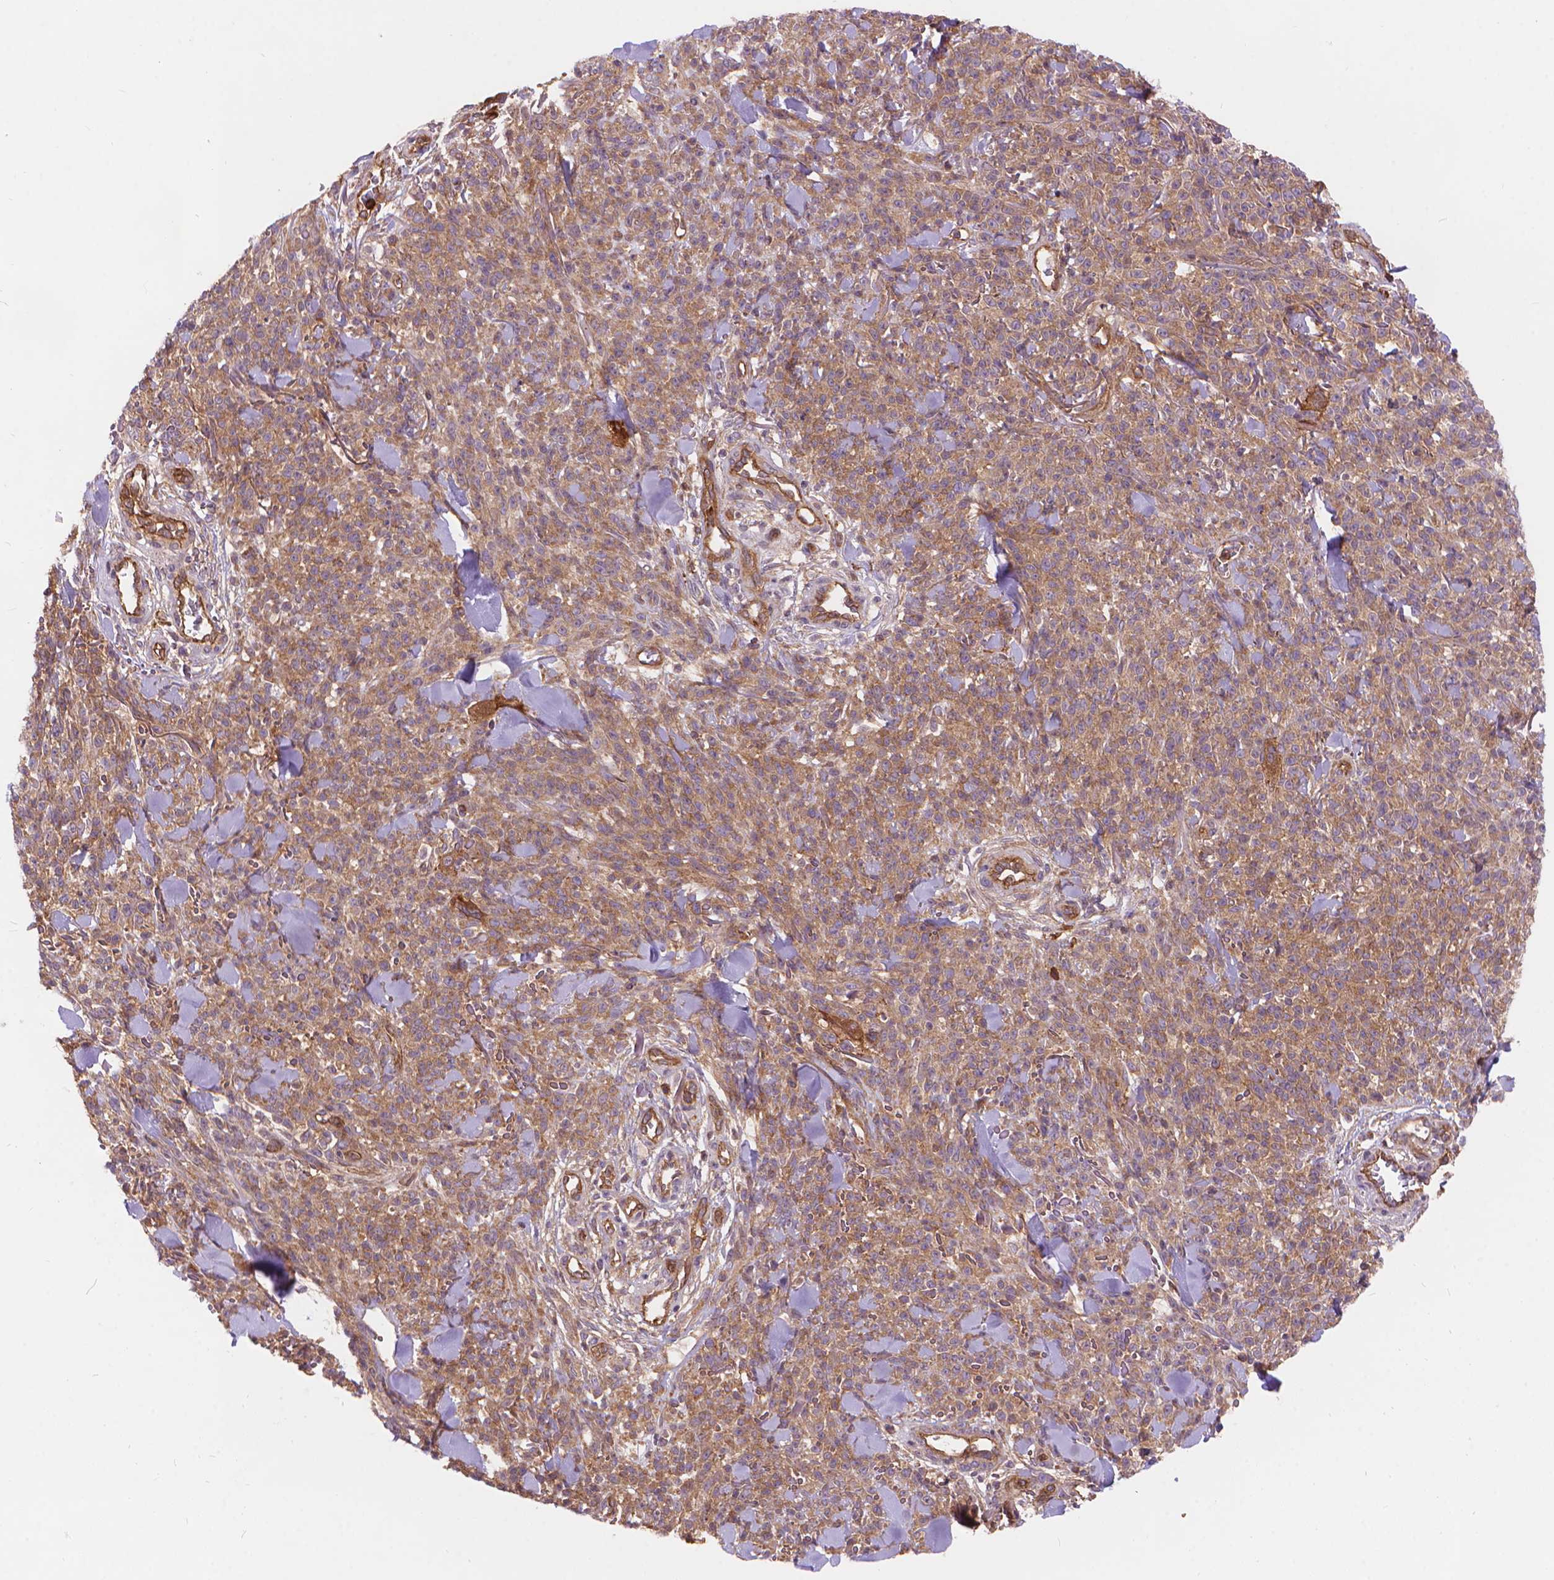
{"staining": {"intensity": "moderate", "quantity": ">75%", "location": "cytoplasmic/membranous"}, "tissue": "melanoma", "cell_type": "Tumor cells", "image_type": "cancer", "snomed": [{"axis": "morphology", "description": "Malignant melanoma, NOS"}, {"axis": "topography", "description": "Skin"}, {"axis": "topography", "description": "Skin of trunk"}], "caption": "Immunohistochemistry of human melanoma exhibits medium levels of moderate cytoplasmic/membranous positivity in approximately >75% of tumor cells.", "gene": "ARAP1", "patient": {"sex": "male", "age": 74}}